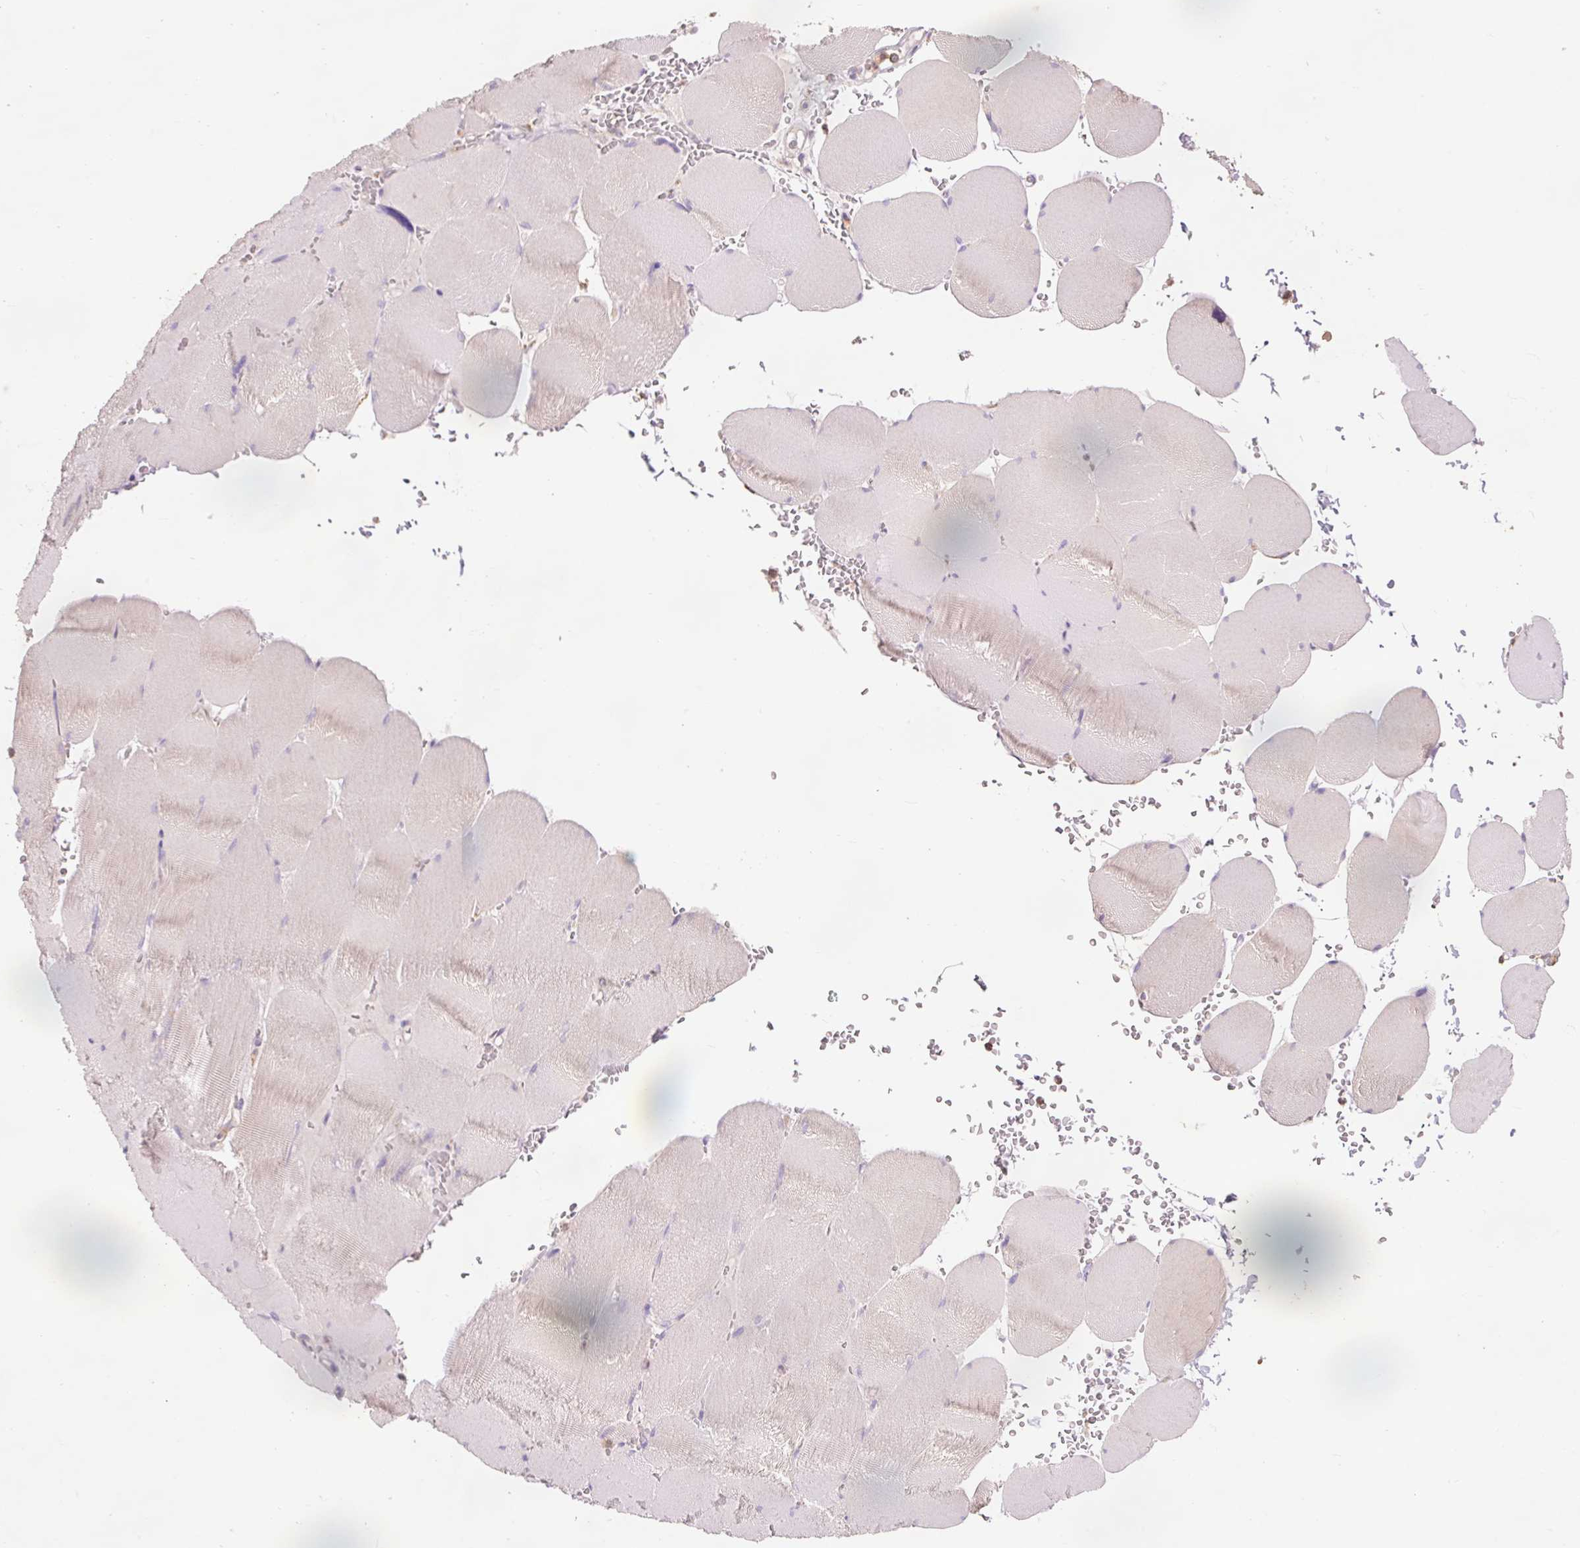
{"staining": {"intensity": "weak", "quantity": "<25%", "location": "cytoplasmic/membranous"}, "tissue": "skeletal muscle", "cell_type": "Myocytes", "image_type": "normal", "snomed": [{"axis": "morphology", "description": "Normal tissue, NOS"}, {"axis": "topography", "description": "Skeletal muscle"}, {"axis": "topography", "description": "Head-Neck"}], "caption": "DAB (3,3'-diaminobenzidine) immunohistochemical staining of benign skeletal muscle shows no significant expression in myocytes. (Brightfield microscopy of DAB (3,3'-diaminobenzidine) immunohistochemistry at high magnification).", "gene": "PRDX5", "patient": {"sex": "male", "age": 66}}